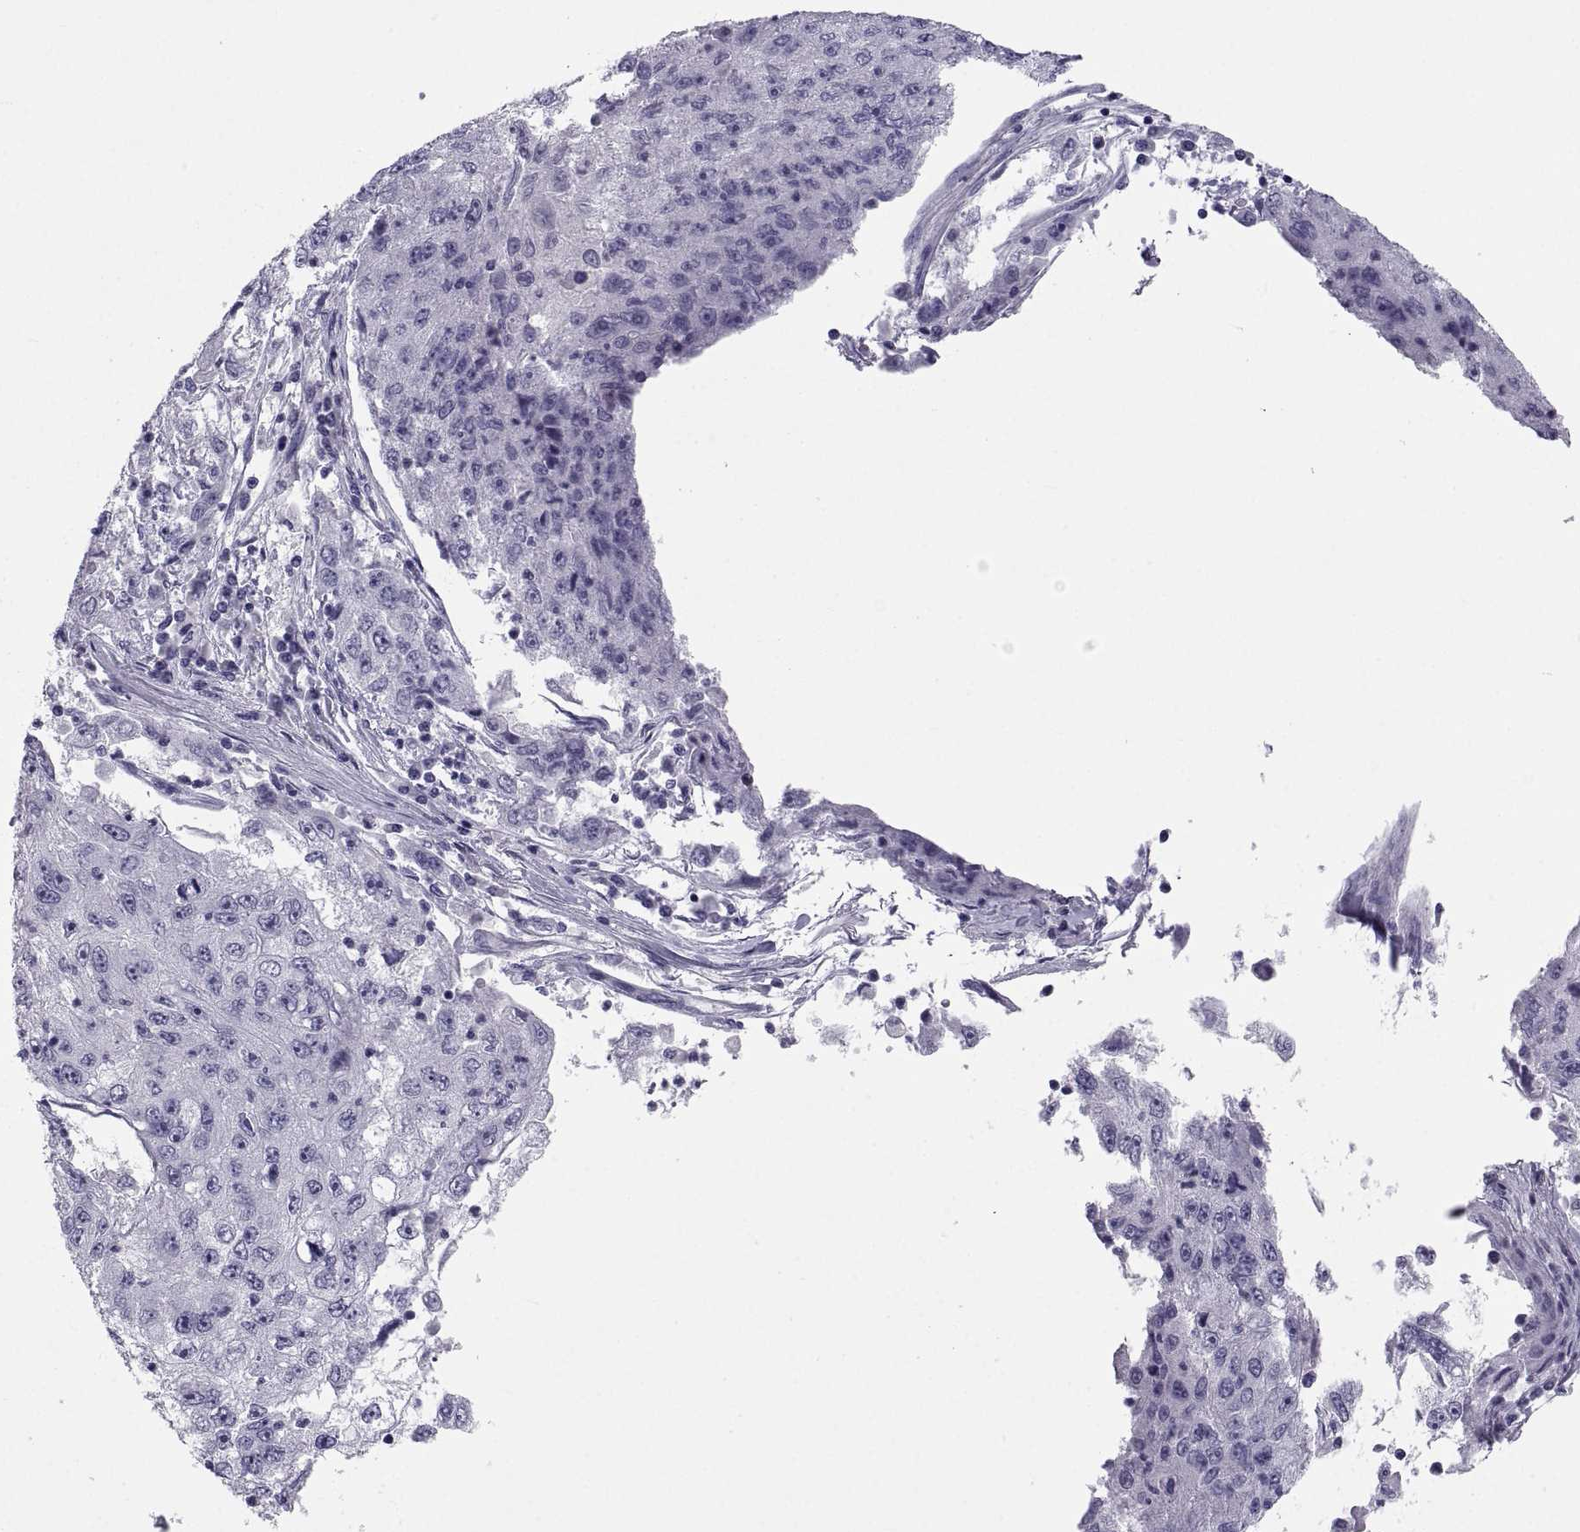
{"staining": {"intensity": "negative", "quantity": "none", "location": "none"}, "tissue": "cervical cancer", "cell_type": "Tumor cells", "image_type": "cancer", "snomed": [{"axis": "morphology", "description": "Squamous cell carcinoma, NOS"}, {"axis": "topography", "description": "Cervix"}], "caption": "A high-resolution histopathology image shows IHC staining of cervical cancer, which reveals no significant expression in tumor cells. (DAB (3,3'-diaminobenzidine) immunohistochemistry (IHC) visualized using brightfield microscopy, high magnification).", "gene": "PCSK1N", "patient": {"sex": "female", "age": 36}}